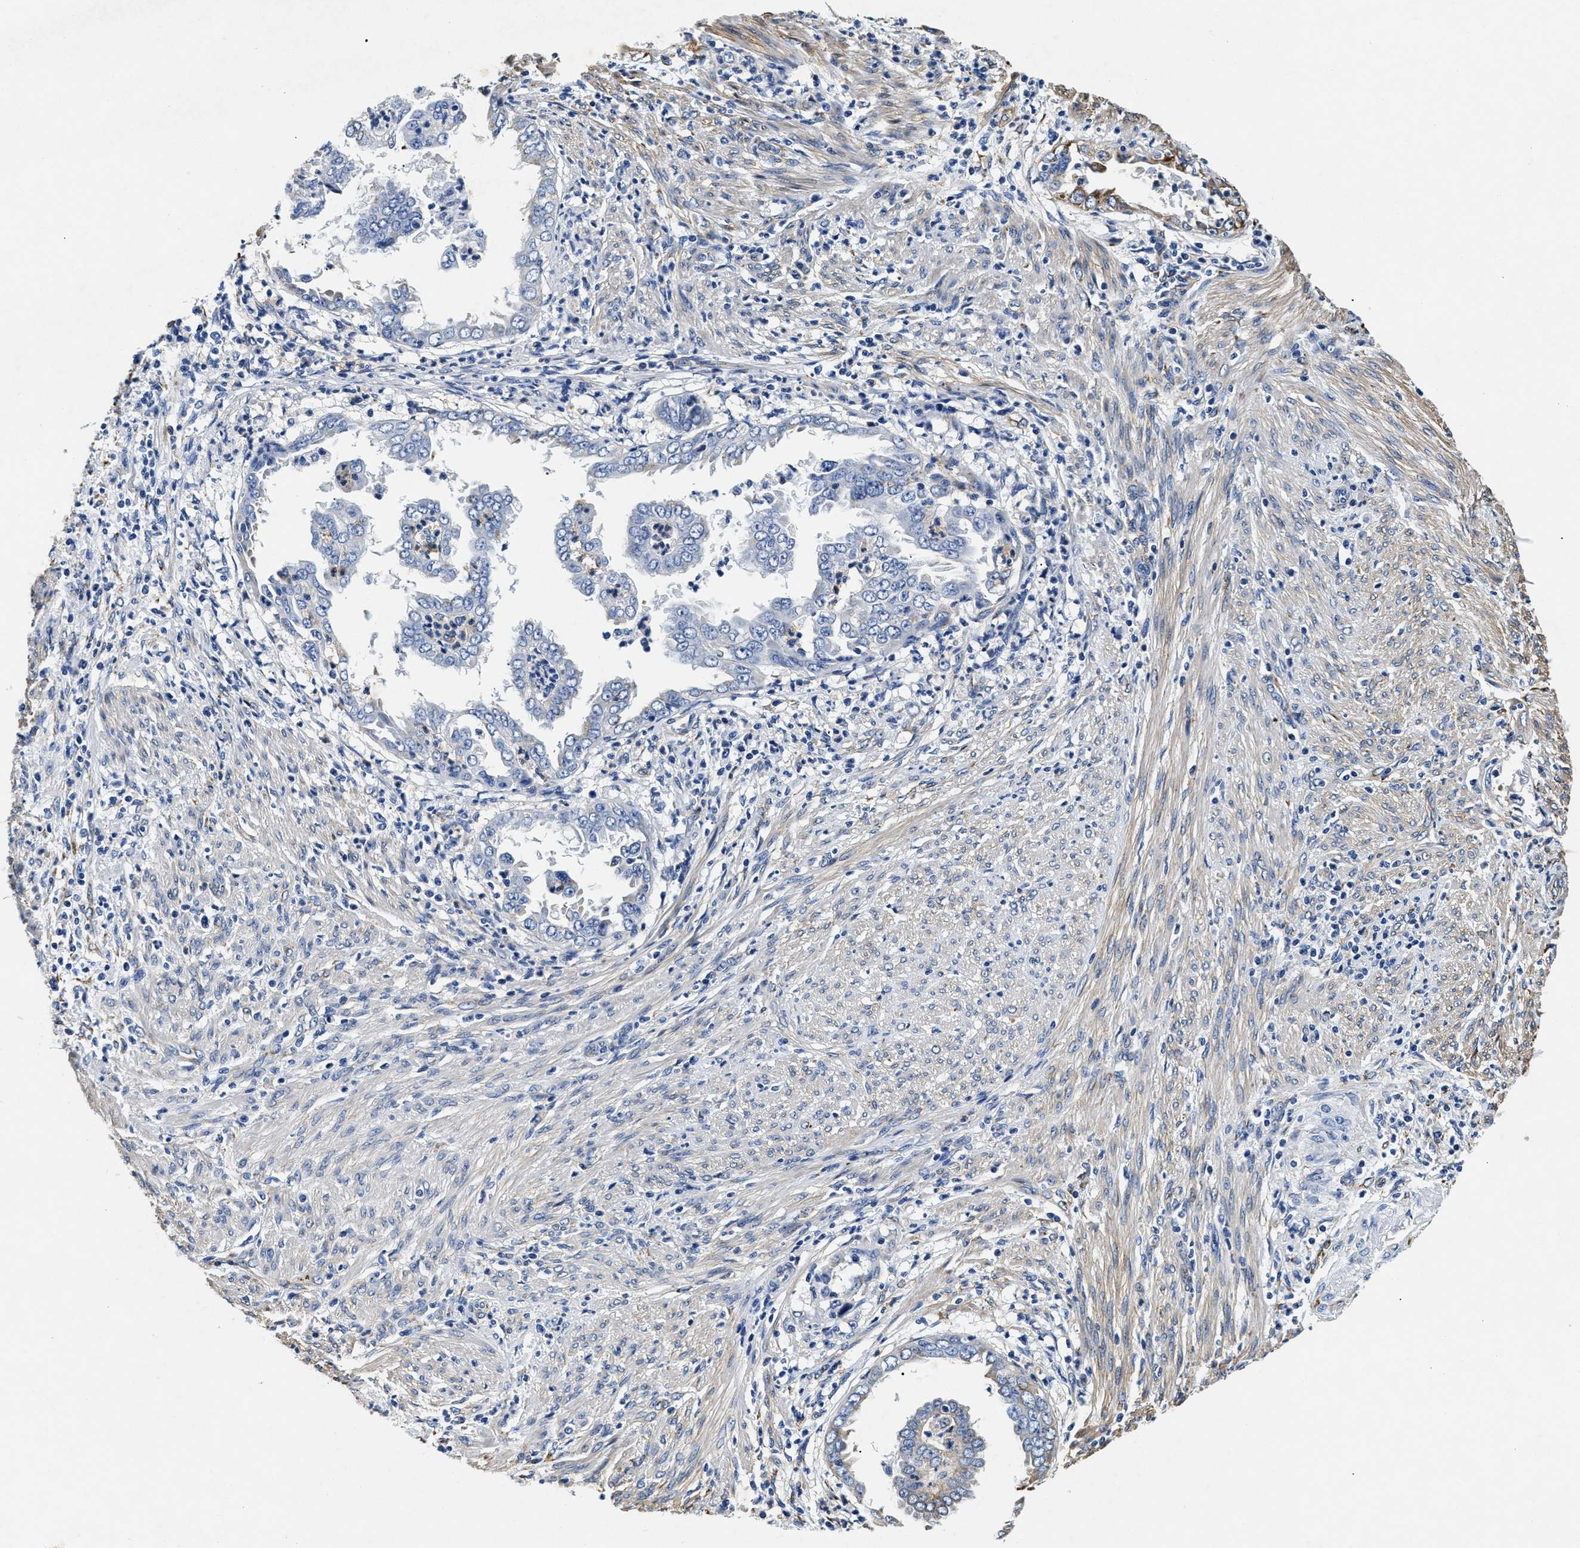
{"staining": {"intensity": "negative", "quantity": "none", "location": "none"}, "tissue": "endometrial cancer", "cell_type": "Tumor cells", "image_type": "cancer", "snomed": [{"axis": "morphology", "description": "Adenocarcinoma, NOS"}, {"axis": "topography", "description": "Endometrium"}], "caption": "An image of human endometrial cancer (adenocarcinoma) is negative for staining in tumor cells.", "gene": "LAMA3", "patient": {"sex": "female", "age": 85}}